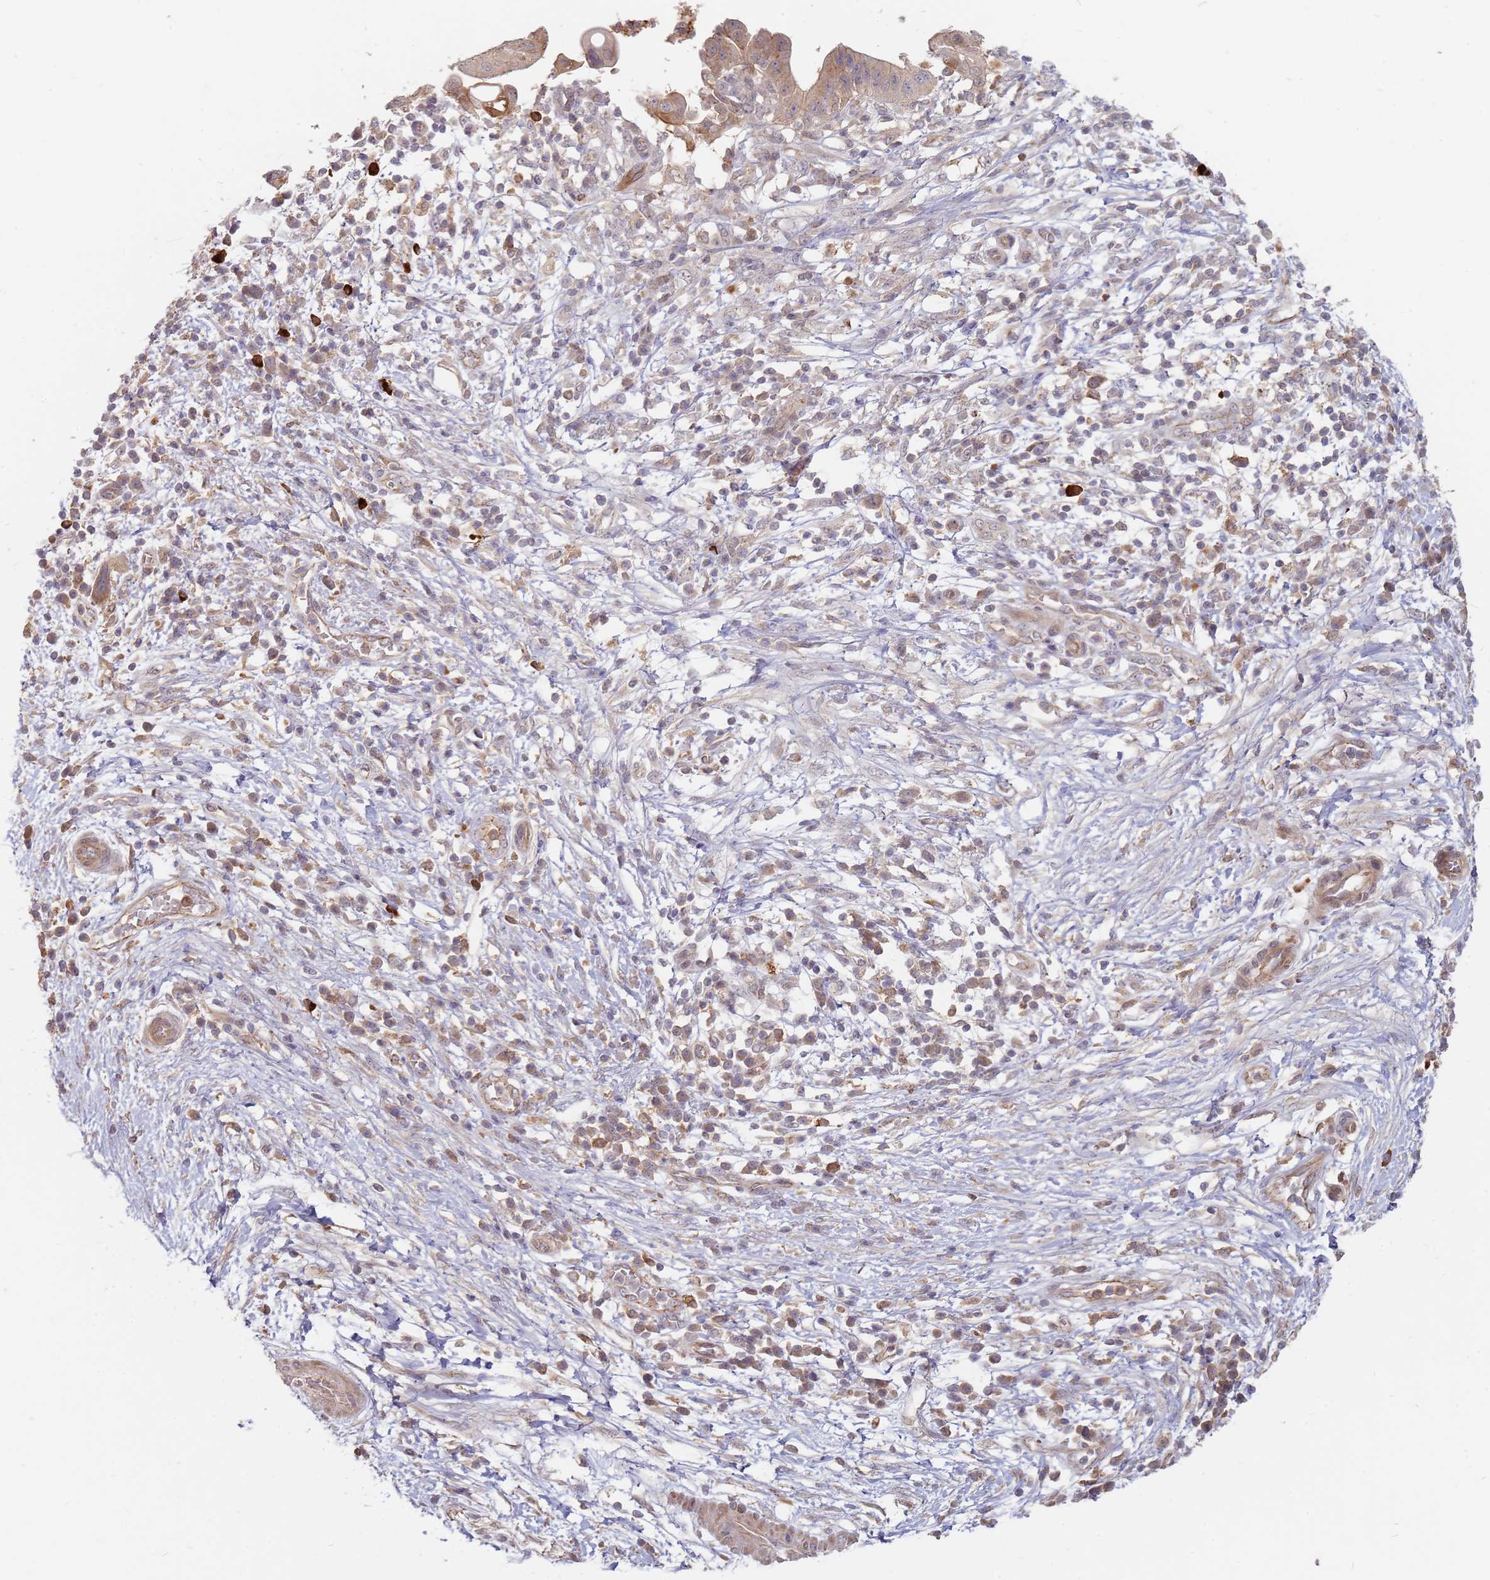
{"staining": {"intensity": "moderate", "quantity": ">75%", "location": "cytoplasmic/membranous"}, "tissue": "pancreatic cancer", "cell_type": "Tumor cells", "image_type": "cancer", "snomed": [{"axis": "morphology", "description": "Adenocarcinoma, NOS"}, {"axis": "topography", "description": "Pancreas"}], "caption": "Immunohistochemical staining of human pancreatic adenocarcinoma displays moderate cytoplasmic/membranous protein staining in approximately >75% of tumor cells. The staining is performed using DAB (3,3'-diaminobenzidine) brown chromogen to label protein expression. The nuclei are counter-stained blue using hematoxylin.", "gene": "MPEG1", "patient": {"sex": "male", "age": 68}}